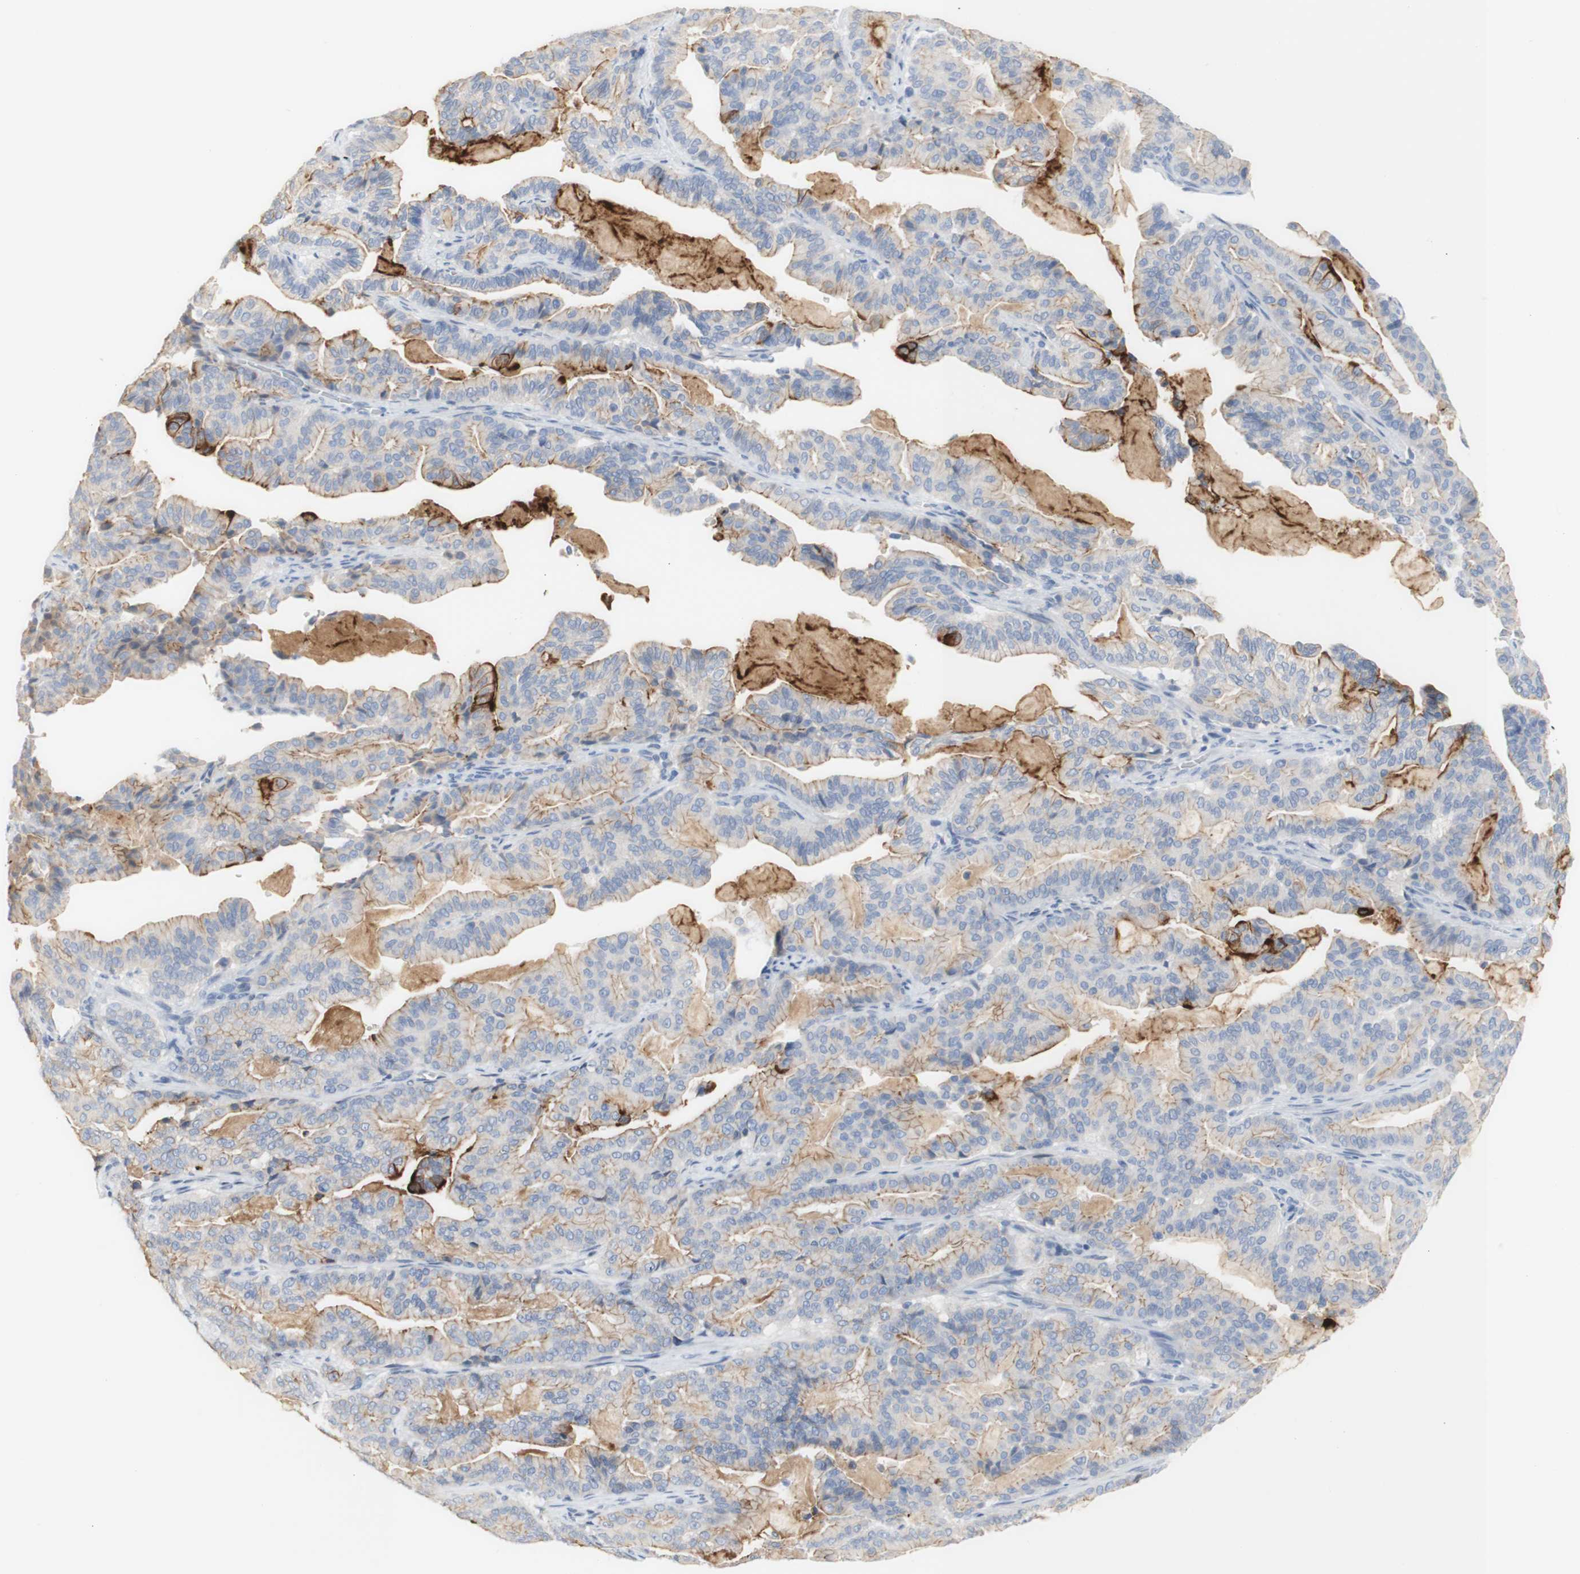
{"staining": {"intensity": "moderate", "quantity": ">75%", "location": "cytoplasmic/membranous"}, "tissue": "pancreatic cancer", "cell_type": "Tumor cells", "image_type": "cancer", "snomed": [{"axis": "morphology", "description": "Adenocarcinoma, NOS"}, {"axis": "topography", "description": "Pancreas"}], "caption": "Protein expression by IHC shows moderate cytoplasmic/membranous expression in about >75% of tumor cells in adenocarcinoma (pancreatic).", "gene": "DSC2", "patient": {"sex": "male", "age": 63}}